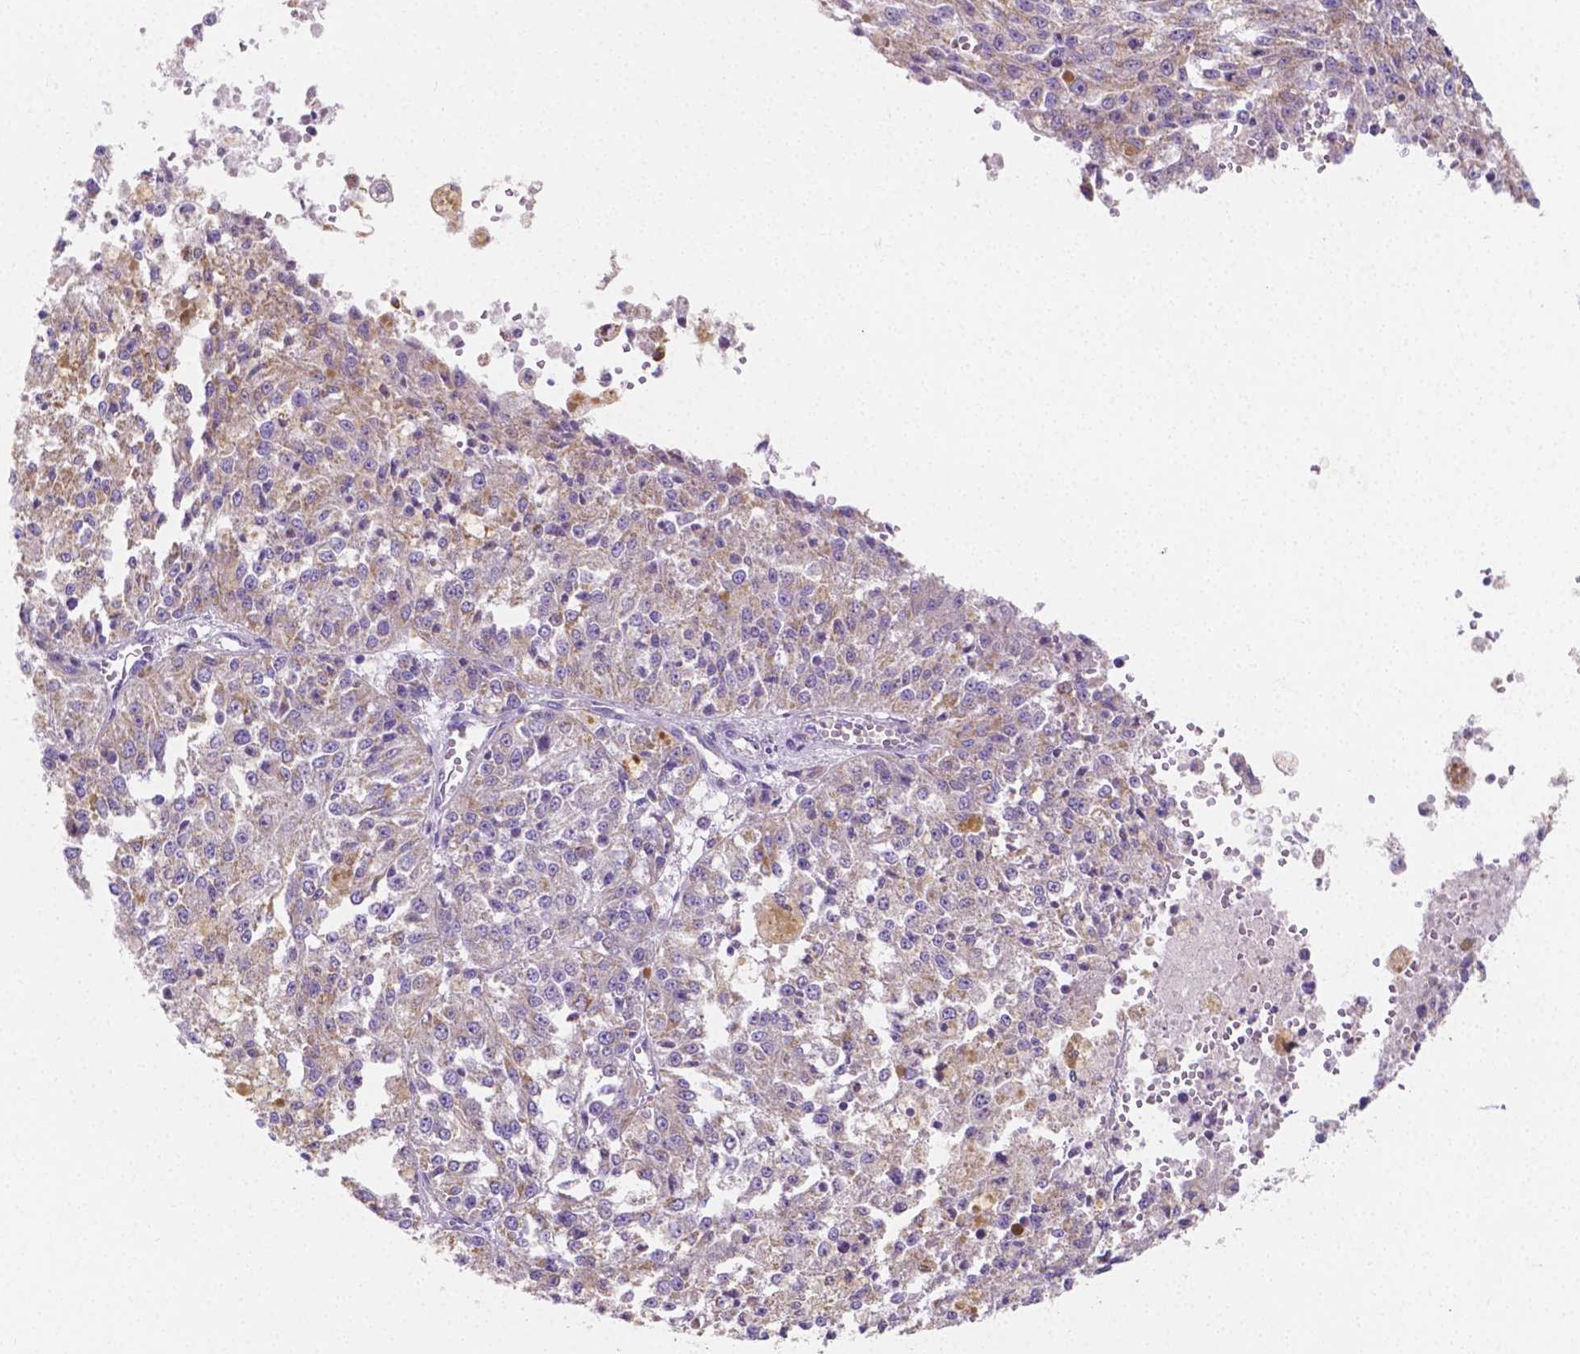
{"staining": {"intensity": "weak", "quantity": "25%-75%", "location": "cytoplasmic/membranous"}, "tissue": "melanoma", "cell_type": "Tumor cells", "image_type": "cancer", "snomed": [{"axis": "morphology", "description": "Malignant melanoma, Metastatic site"}, {"axis": "topography", "description": "Lymph node"}], "caption": "This is a photomicrograph of immunohistochemistry staining of malignant melanoma (metastatic site), which shows weak positivity in the cytoplasmic/membranous of tumor cells.", "gene": "SGTB", "patient": {"sex": "female", "age": 64}}